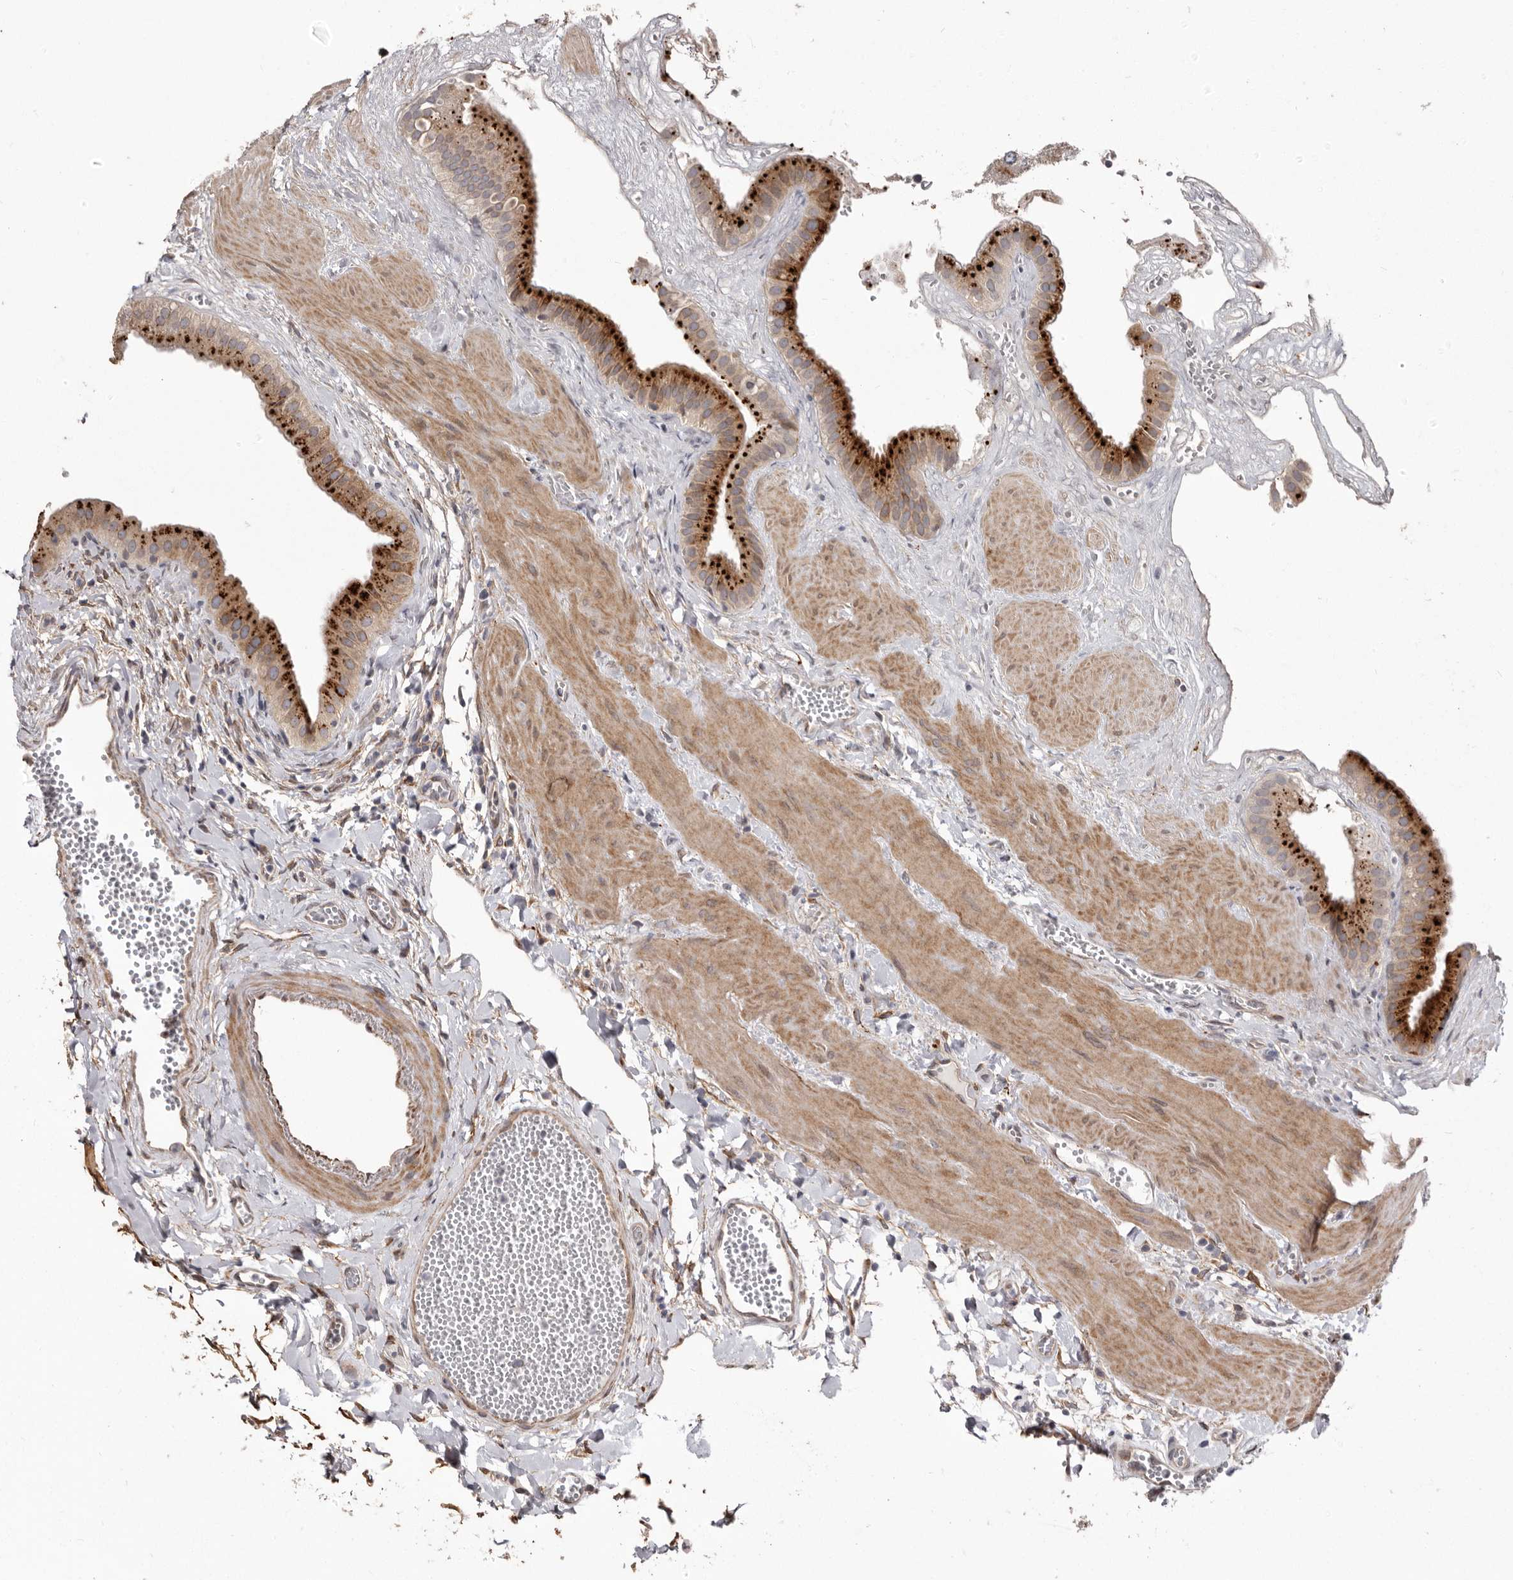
{"staining": {"intensity": "strong", "quantity": ">75%", "location": "cytoplasmic/membranous"}, "tissue": "gallbladder", "cell_type": "Glandular cells", "image_type": "normal", "snomed": [{"axis": "morphology", "description": "Normal tissue, NOS"}, {"axis": "topography", "description": "Gallbladder"}], "caption": "A brown stain shows strong cytoplasmic/membranous positivity of a protein in glandular cells of unremarkable gallbladder.", "gene": "NUP43", "patient": {"sex": "male", "age": 55}}